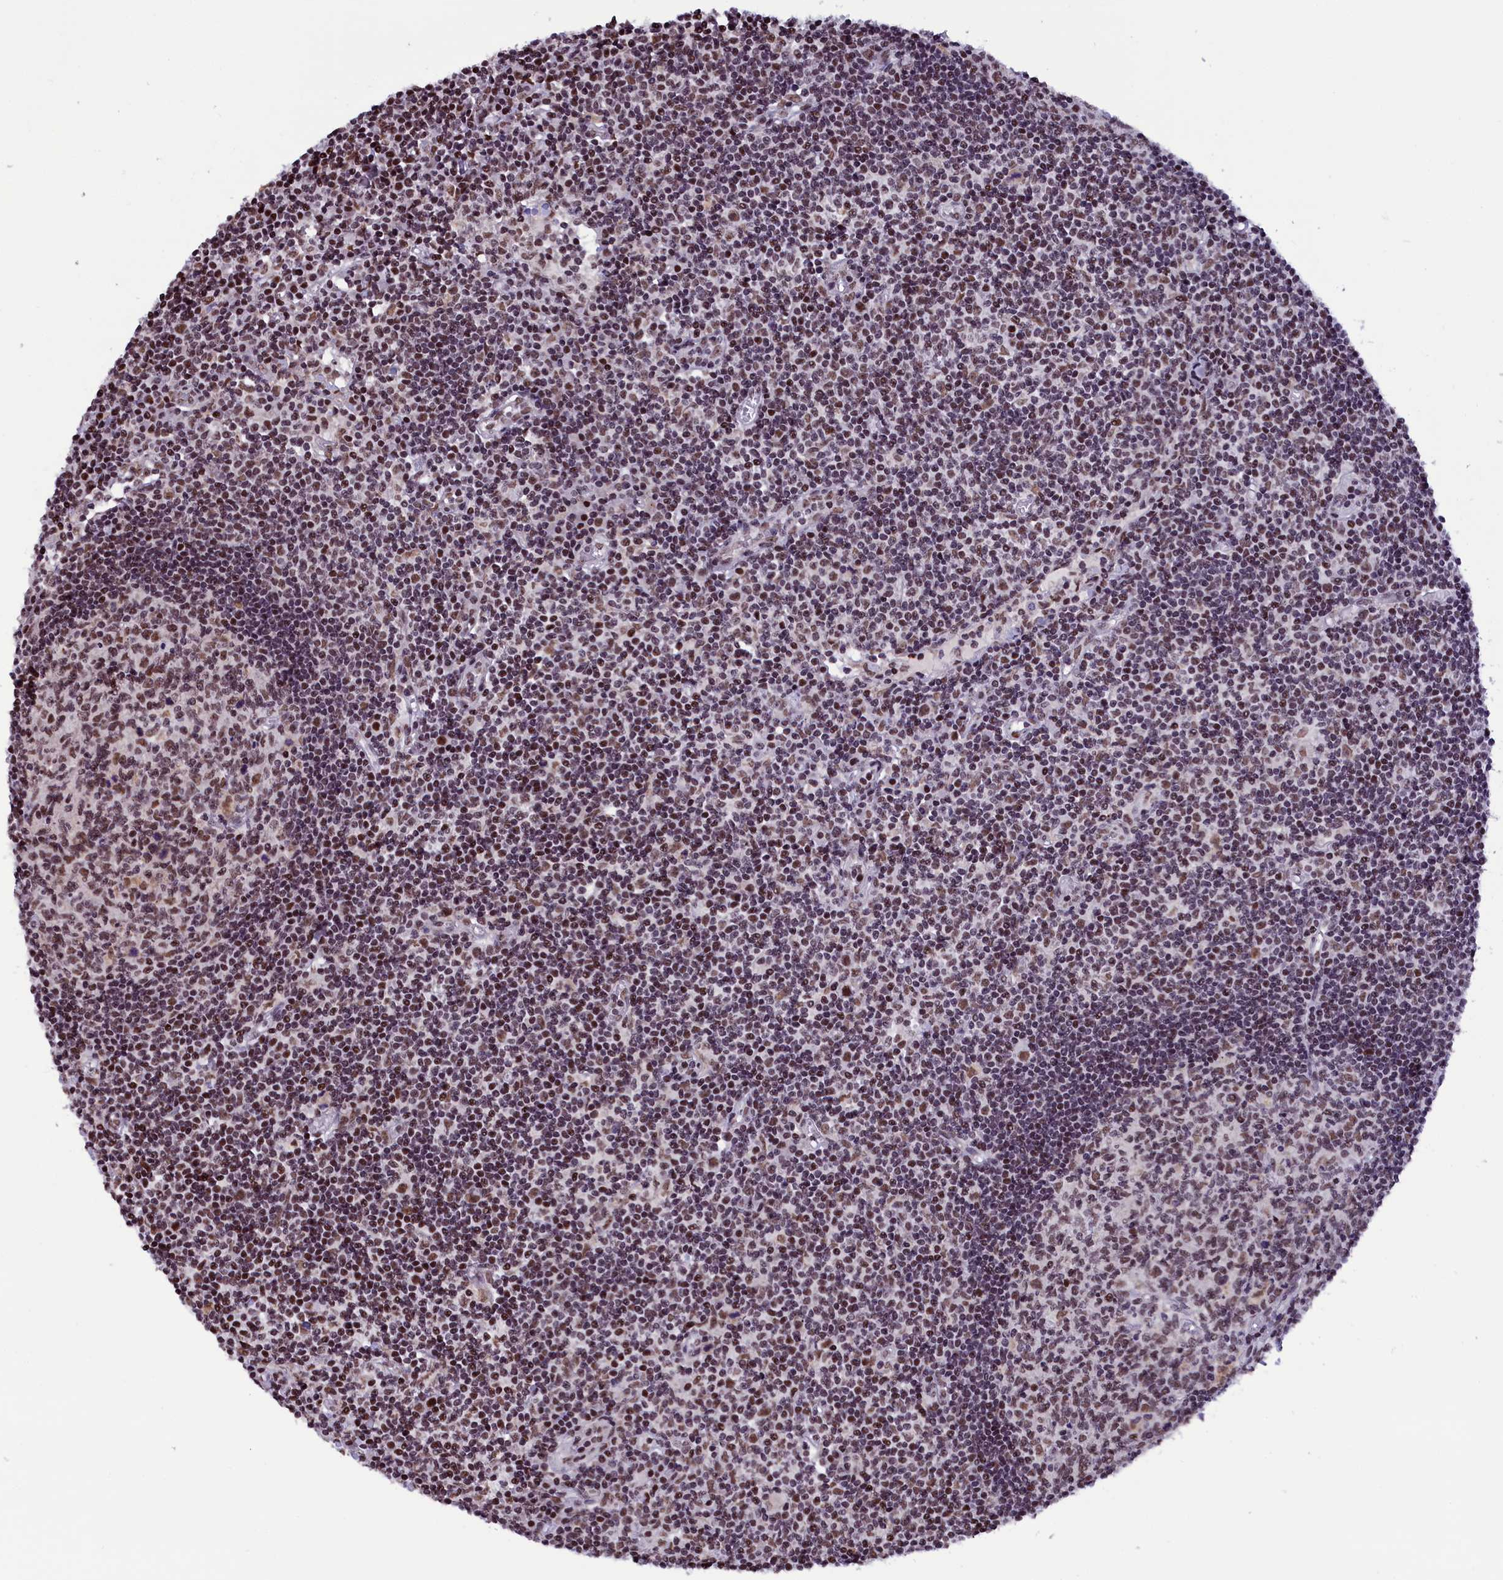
{"staining": {"intensity": "moderate", "quantity": ">75%", "location": "nuclear"}, "tissue": "lymph node", "cell_type": "Germinal center cells", "image_type": "normal", "snomed": [{"axis": "morphology", "description": "Normal tissue, NOS"}, {"axis": "topography", "description": "Lymph node"}], "caption": "This photomicrograph reveals unremarkable lymph node stained with immunohistochemistry to label a protein in brown. The nuclear of germinal center cells show moderate positivity for the protein. Nuclei are counter-stained blue.", "gene": "CDYL2", "patient": {"sex": "female", "age": 55}}